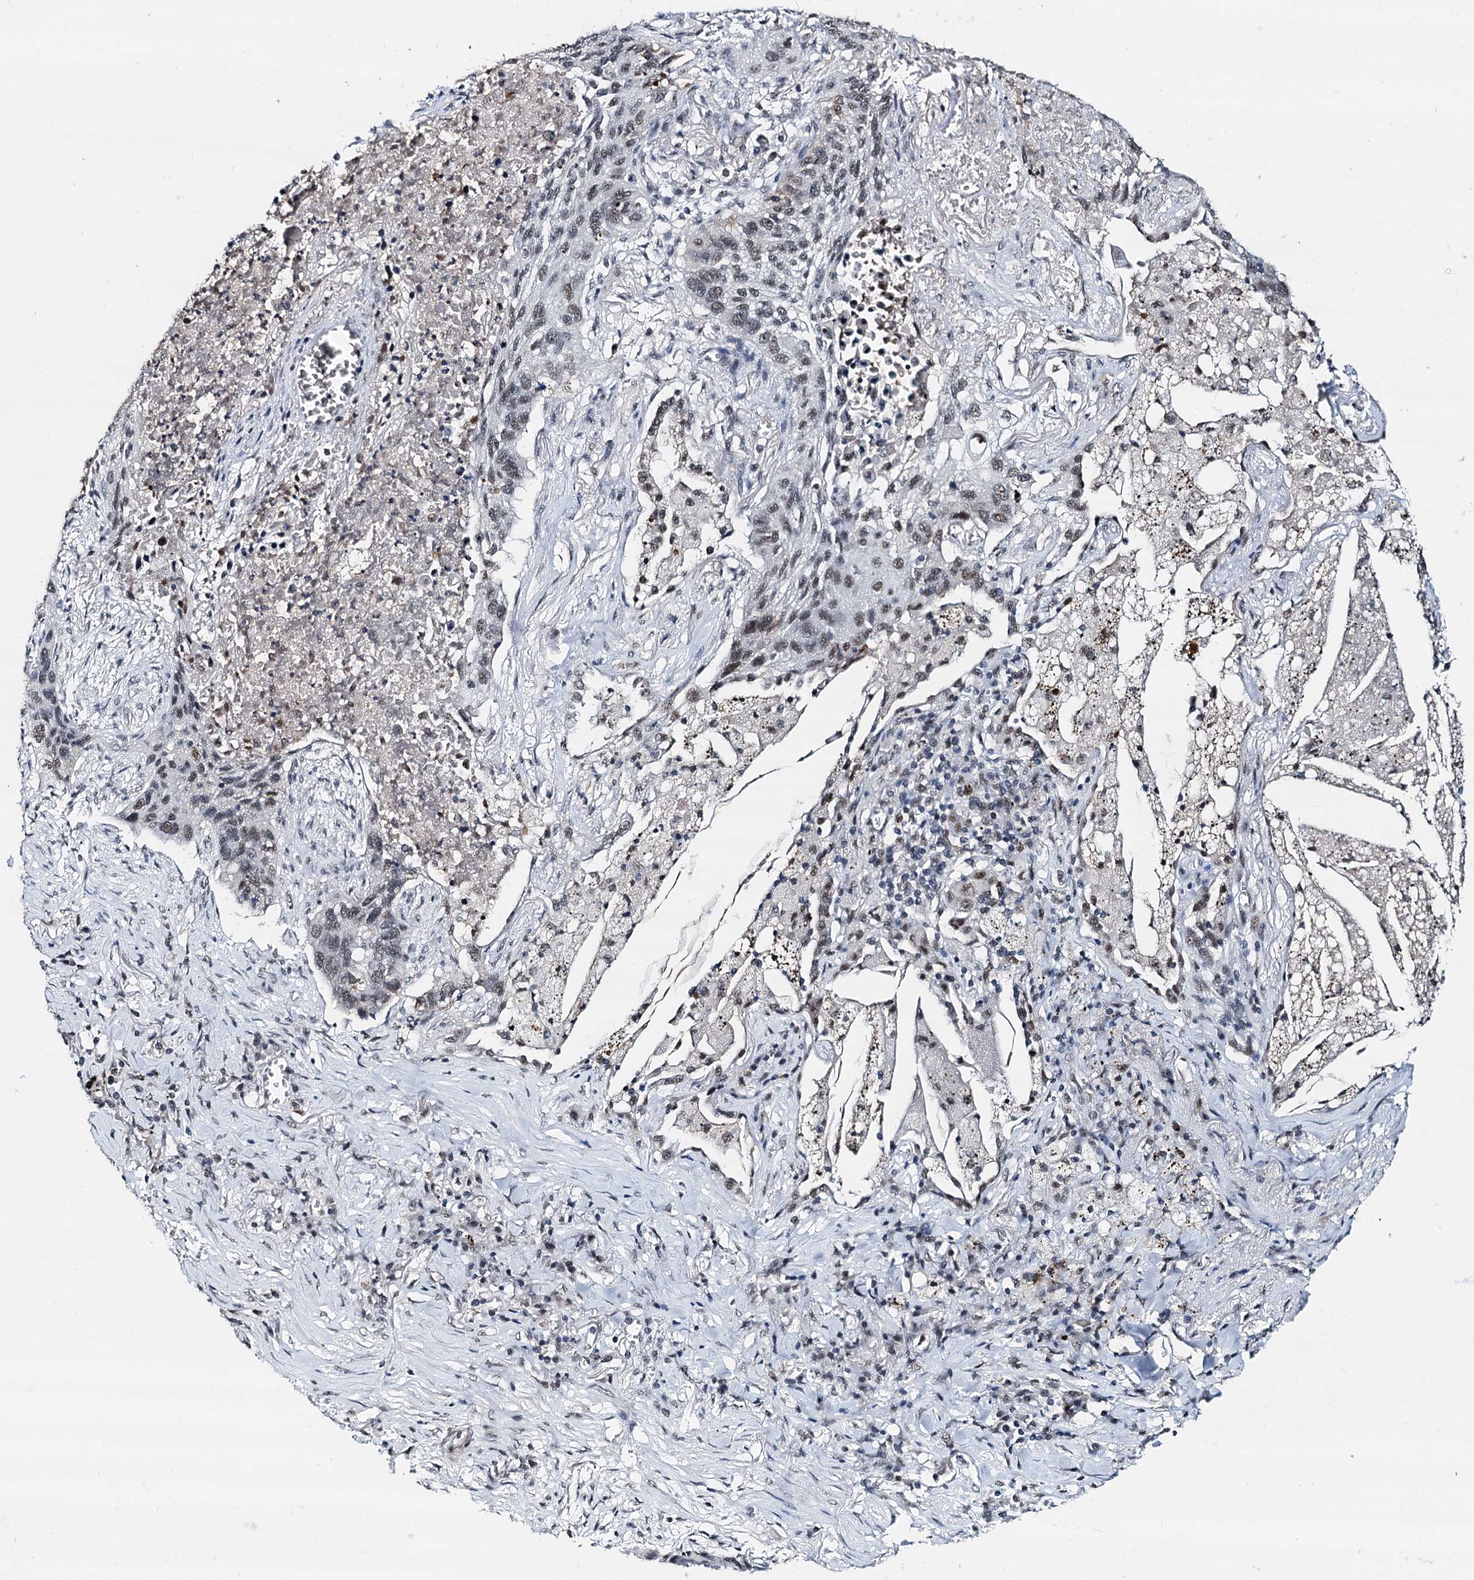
{"staining": {"intensity": "weak", "quantity": "25%-75%", "location": "nuclear"}, "tissue": "lung cancer", "cell_type": "Tumor cells", "image_type": "cancer", "snomed": [{"axis": "morphology", "description": "Squamous cell carcinoma, NOS"}, {"axis": "topography", "description": "Lung"}], "caption": "This histopathology image shows IHC staining of human lung squamous cell carcinoma, with low weak nuclear positivity in approximately 25%-75% of tumor cells.", "gene": "SNRPD1", "patient": {"sex": "female", "age": 63}}